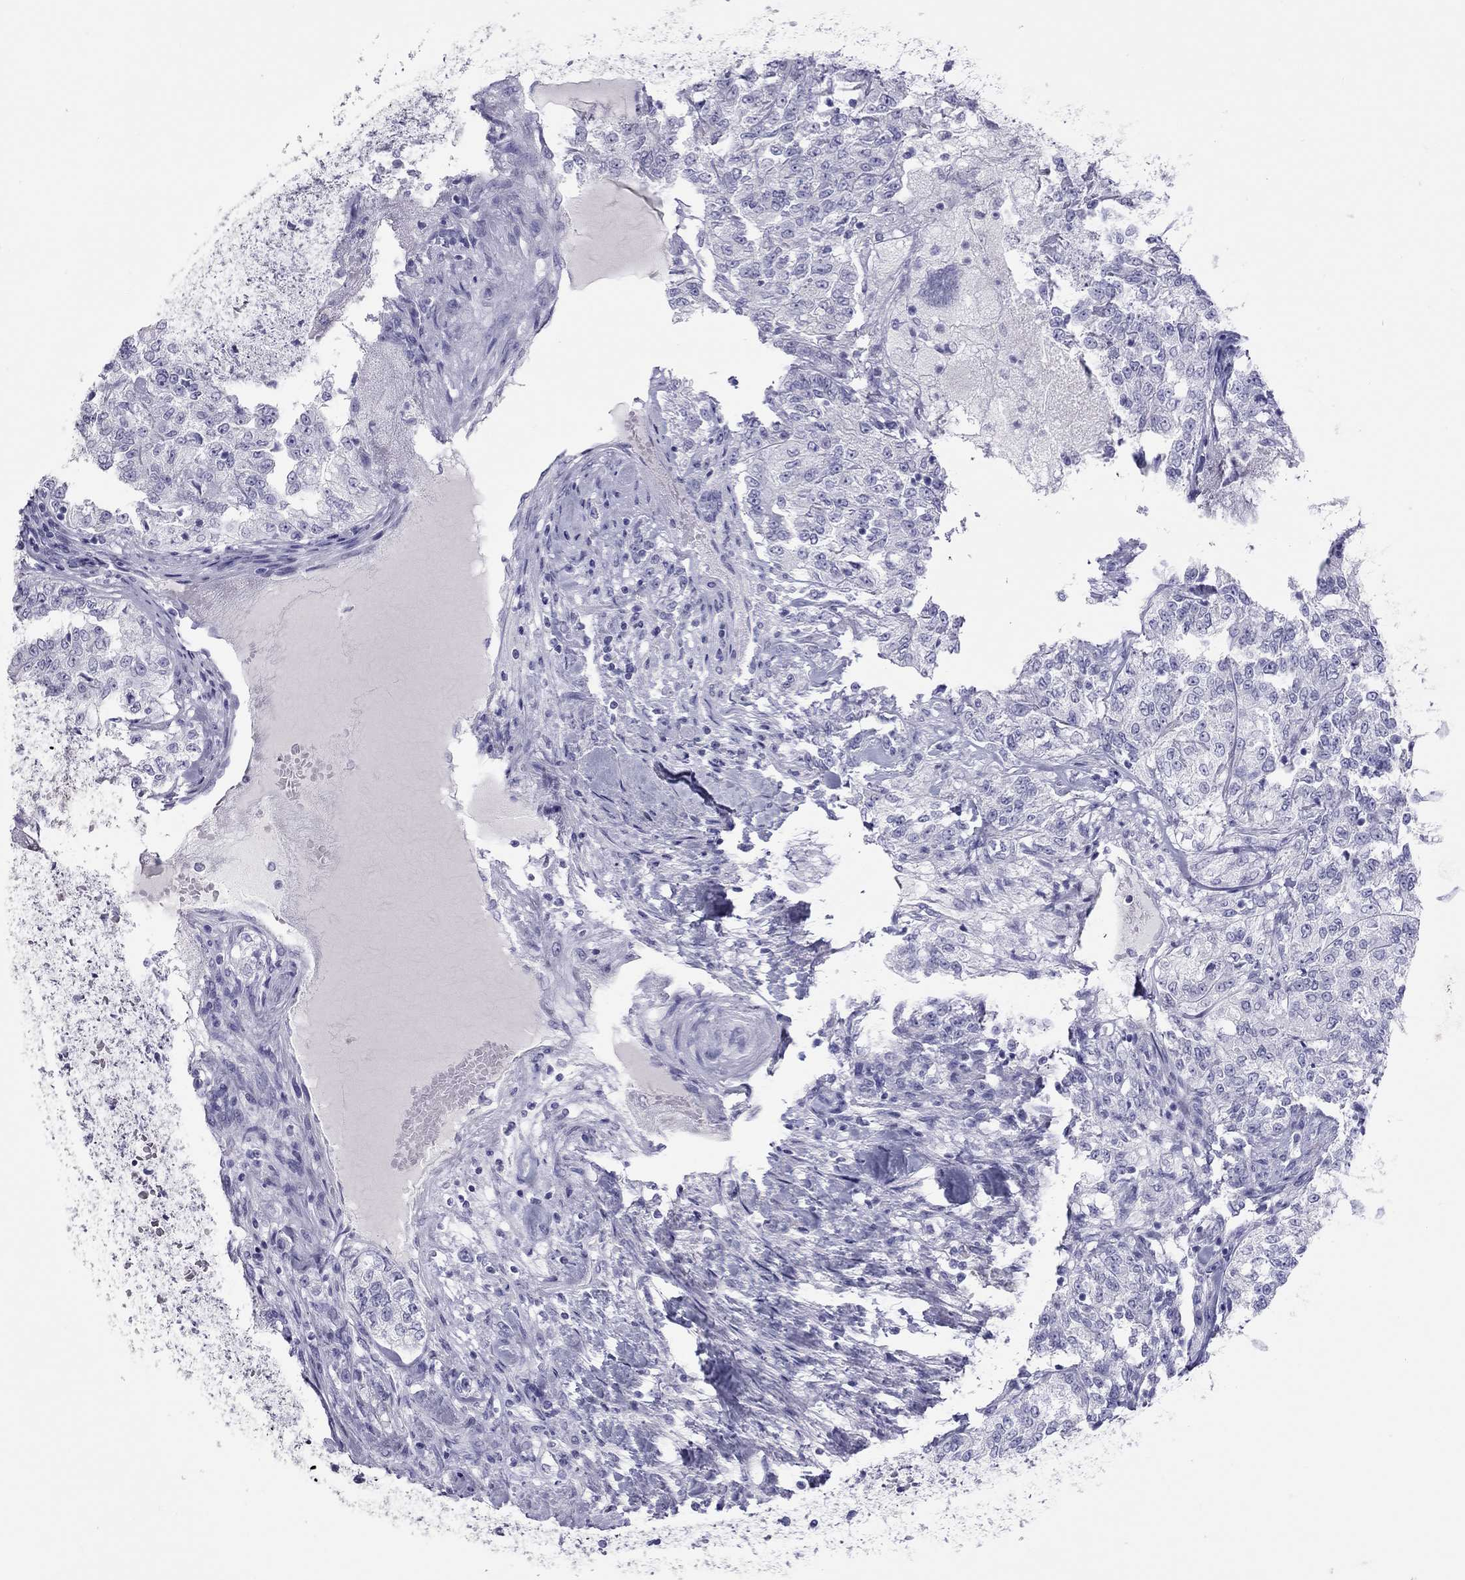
{"staining": {"intensity": "negative", "quantity": "none", "location": "none"}, "tissue": "renal cancer", "cell_type": "Tumor cells", "image_type": "cancer", "snomed": [{"axis": "morphology", "description": "Adenocarcinoma, NOS"}, {"axis": "topography", "description": "Kidney"}], "caption": "Renal adenocarcinoma stained for a protein using immunohistochemistry displays no positivity tumor cells.", "gene": "STAG3", "patient": {"sex": "female", "age": 63}}